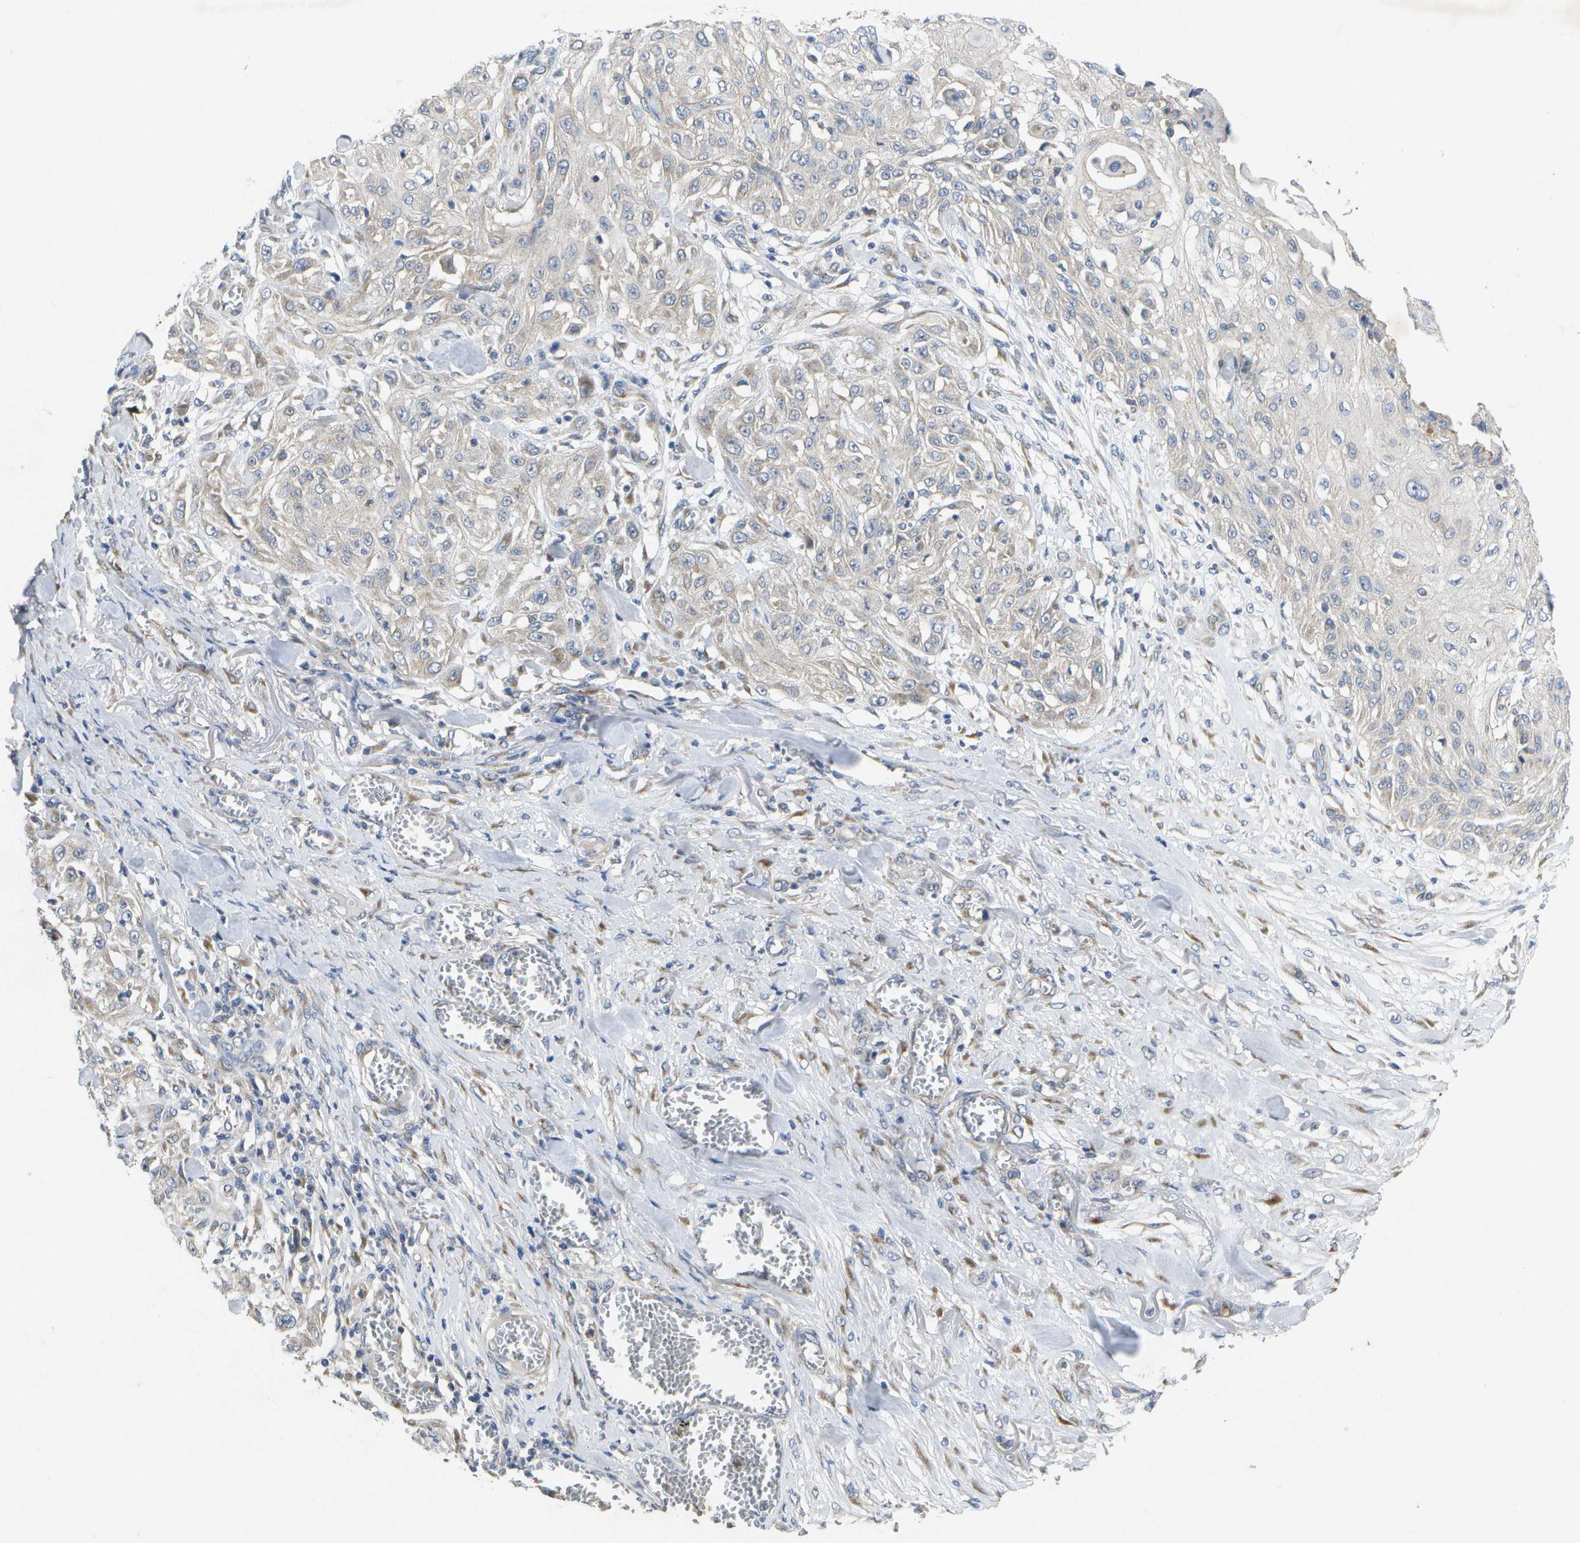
{"staining": {"intensity": "weak", "quantity": "<25%", "location": "cytoplasmic/membranous"}, "tissue": "skin cancer", "cell_type": "Tumor cells", "image_type": "cancer", "snomed": [{"axis": "morphology", "description": "Squamous cell carcinoma, NOS"}, {"axis": "morphology", "description": "Squamous cell carcinoma, metastatic, NOS"}, {"axis": "topography", "description": "Skin"}, {"axis": "topography", "description": "Lymph node"}], "caption": "Tumor cells are negative for protein expression in human skin metastatic squamous cell carcinoma. (Brightfield microscopy of DAB immunohistochemistry (IHC) at high magnification).", "gene": "KDELR1", "patient": {"sex": "male", "age": 75}}